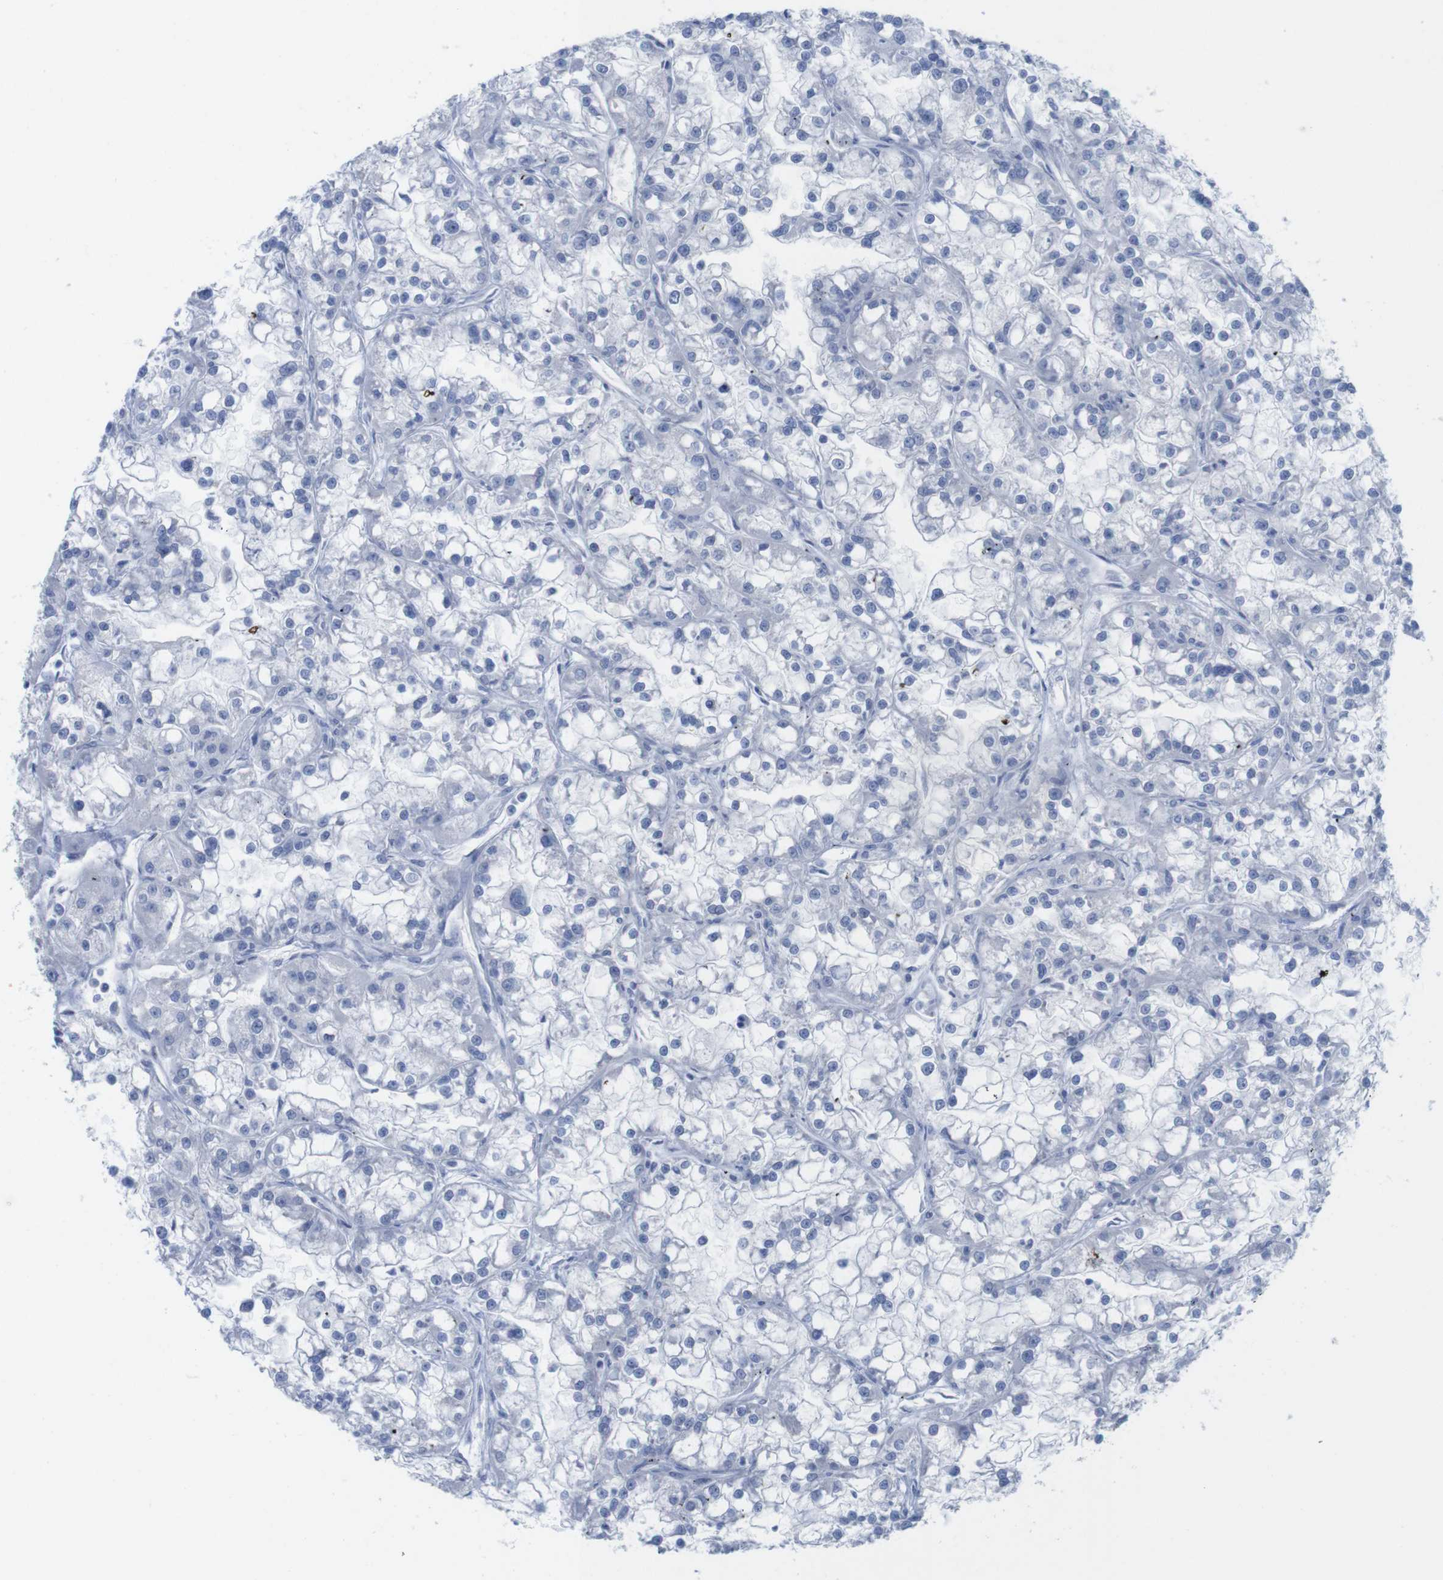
{"staining": {"intensity": "negative", "quantity": "none", "location": "none"}, "tissue": "renal cancer", "cell_type": "Tumor cells", "image_type": "cancer", "snomed": [{"axis": "morphology", "description": "Adenocarcinoma, NOS"}, {"axis": "topography", "description": "Kidney"}], "caption": "A high-resolution histopathology image shows IHC staining of adenocarcinoma (renal), which shows no significant staining in tumor cells. (DAB (3,3'-diaminobenzidine) immunohistochemistry with hematoxylin counter stain).", "gene": "PNMA1", "patient": {"sex": "female", "age": 52}}